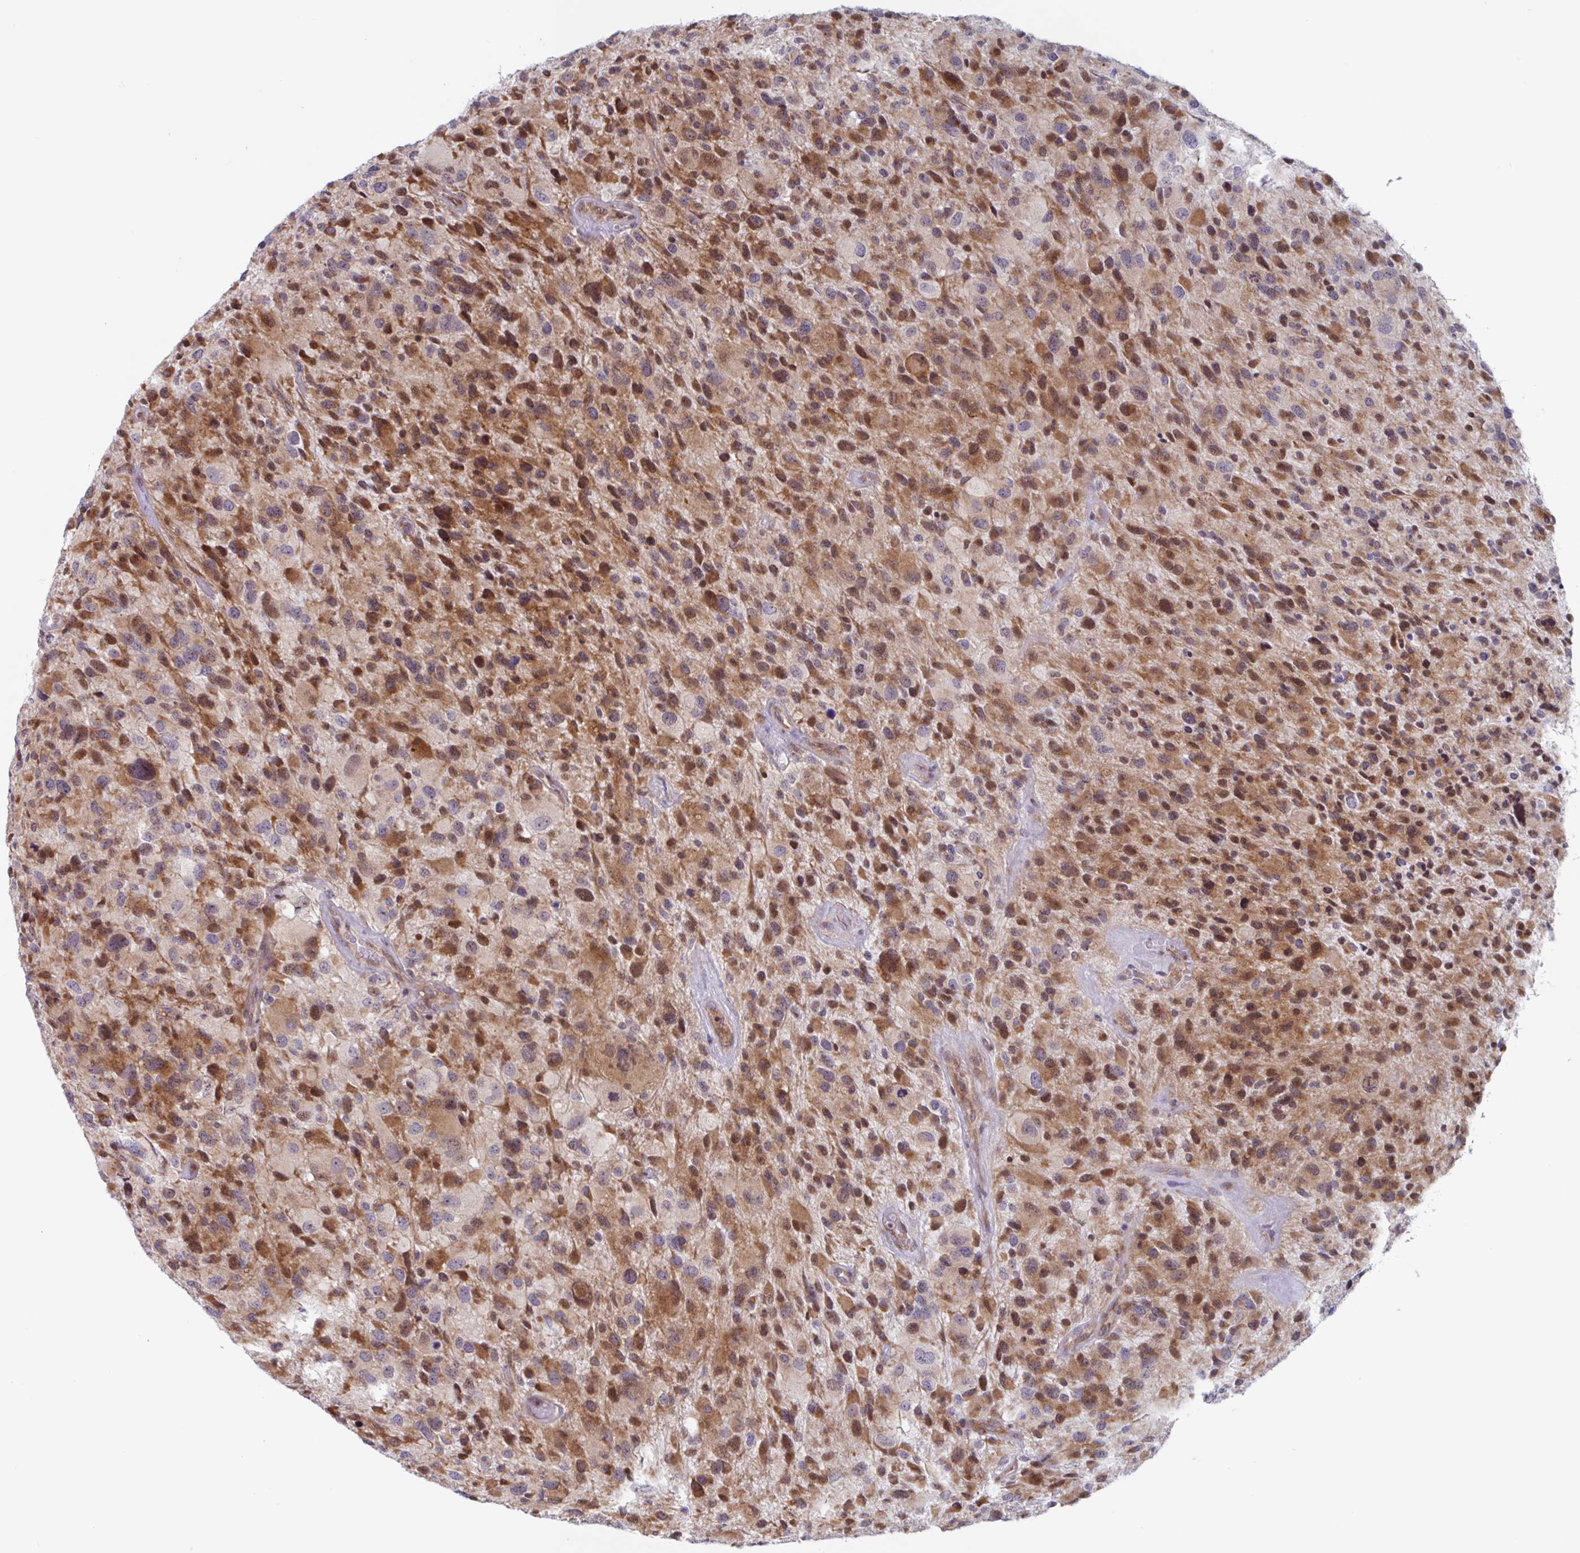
{"staining": {"intensity": "moderate", "quantity": ">75%", "location": "cytoplasmic/membranous"}, "tissue": "glioma", "cell_type": "Tumor cells", "image_type": "cancer", "snomed": [{"axis": "morphology", "description": "Glioma, malignant, High grade"}, {"axis": "topography", "description": "Brain"}], "caption": "A high-resolution histopathology image shows immunohistochemistry (IHC) staining of high-grade glioma (malignant), which displays moderate cytoplasmic/membranous staining in about >75% of tumor cells.", "gene": "DUXA", "patient": {"sex": "female", "age": 67}}